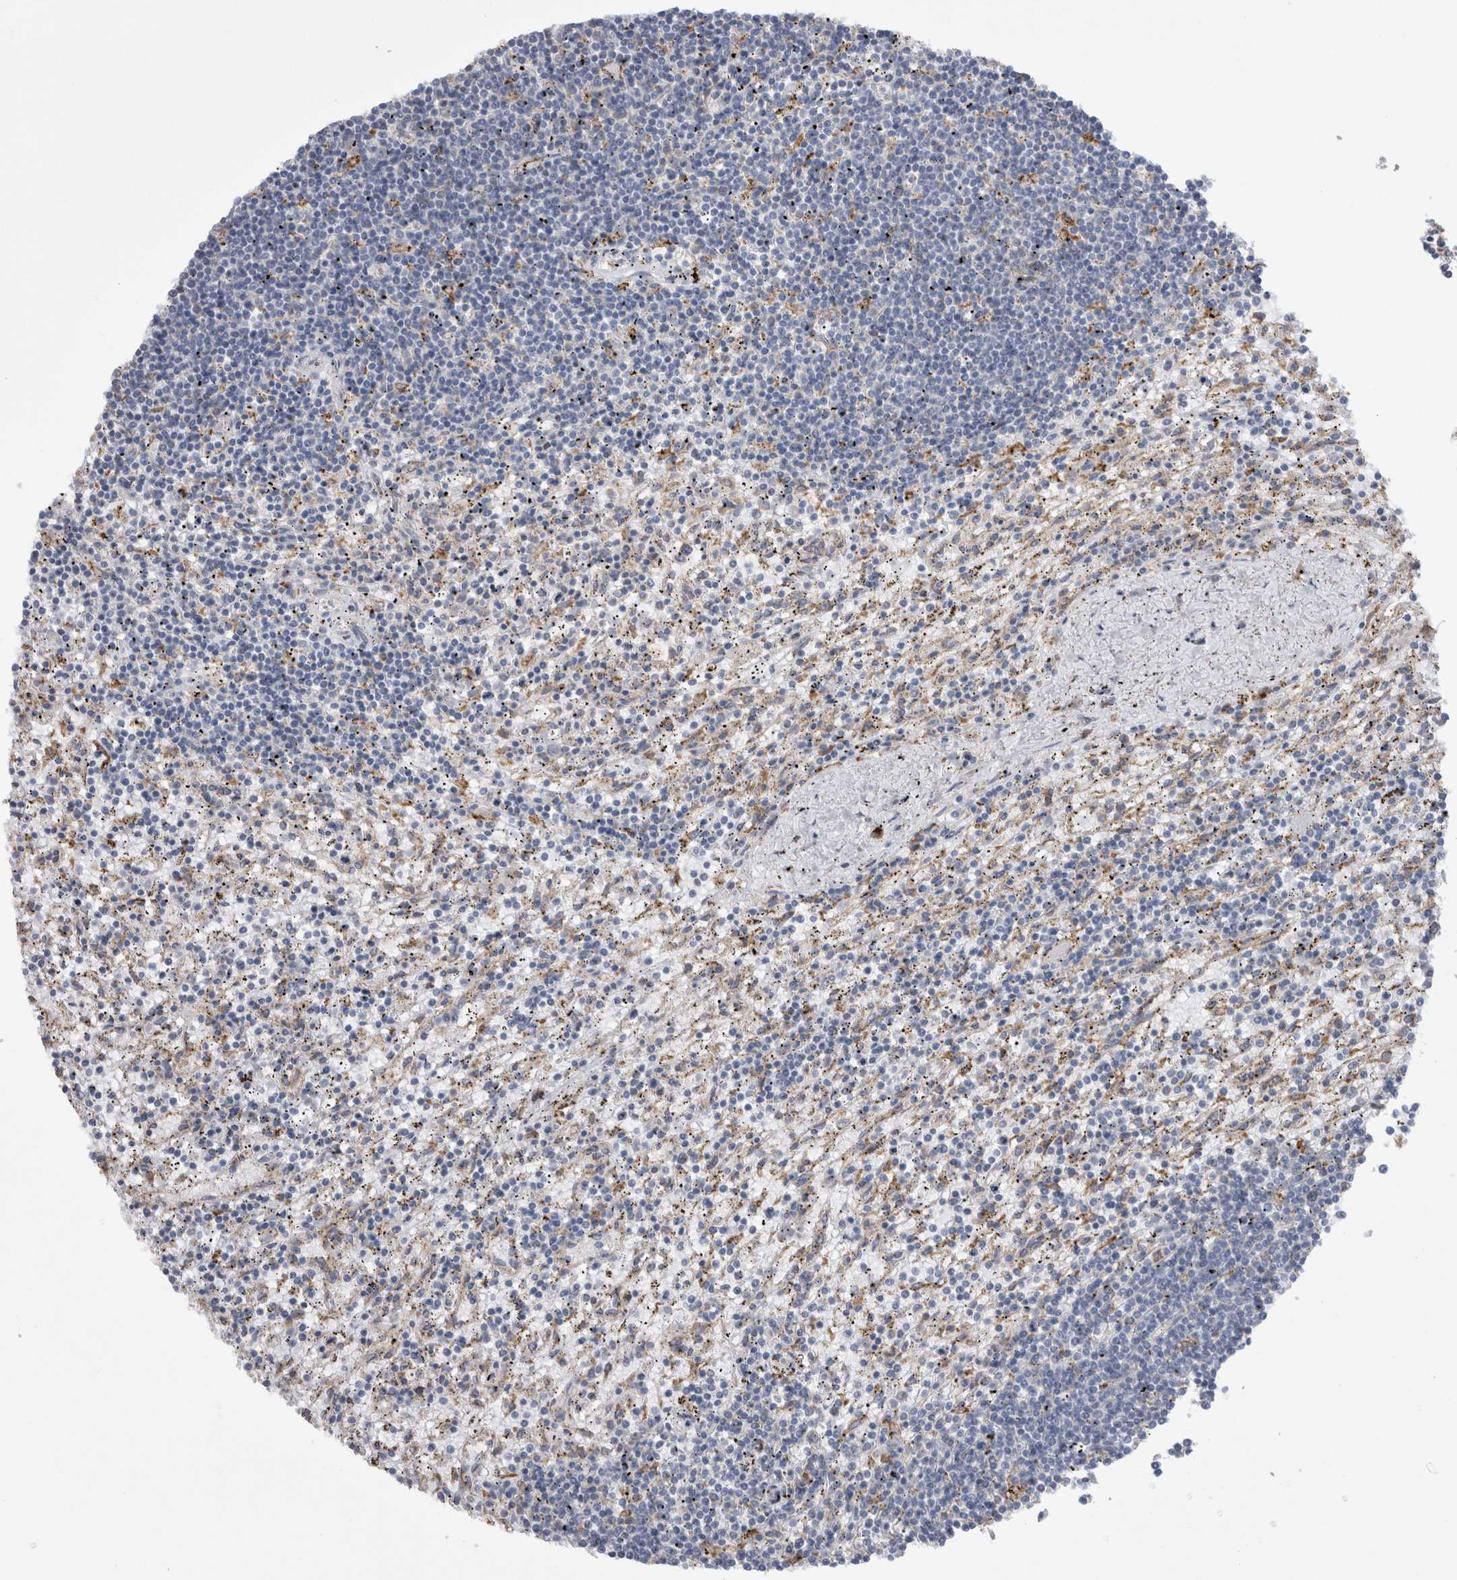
{"staining": {"intensity": "negative", "quantity": "none", "location": "none"}, "tissue": "lymphoma", "cell_type": "Tumor cells", "image_type": "cancer", "snomed": [{"axis": "morphology", "description": "Malignant lymphoma, non-Hodgkin's type, Low grade"}, {"axis": "topography", "description": "Spleen"}], "caption": "High power microscopy micrograph of an immunohistochemistry (IHC) histopathology image of malignant lymphoma, non-Hodgkin's type (low-grade), revealing no significant positivity in tumor cells.", "gene": "ZNF341", "patient": {"sex": "male", "age": 76}}